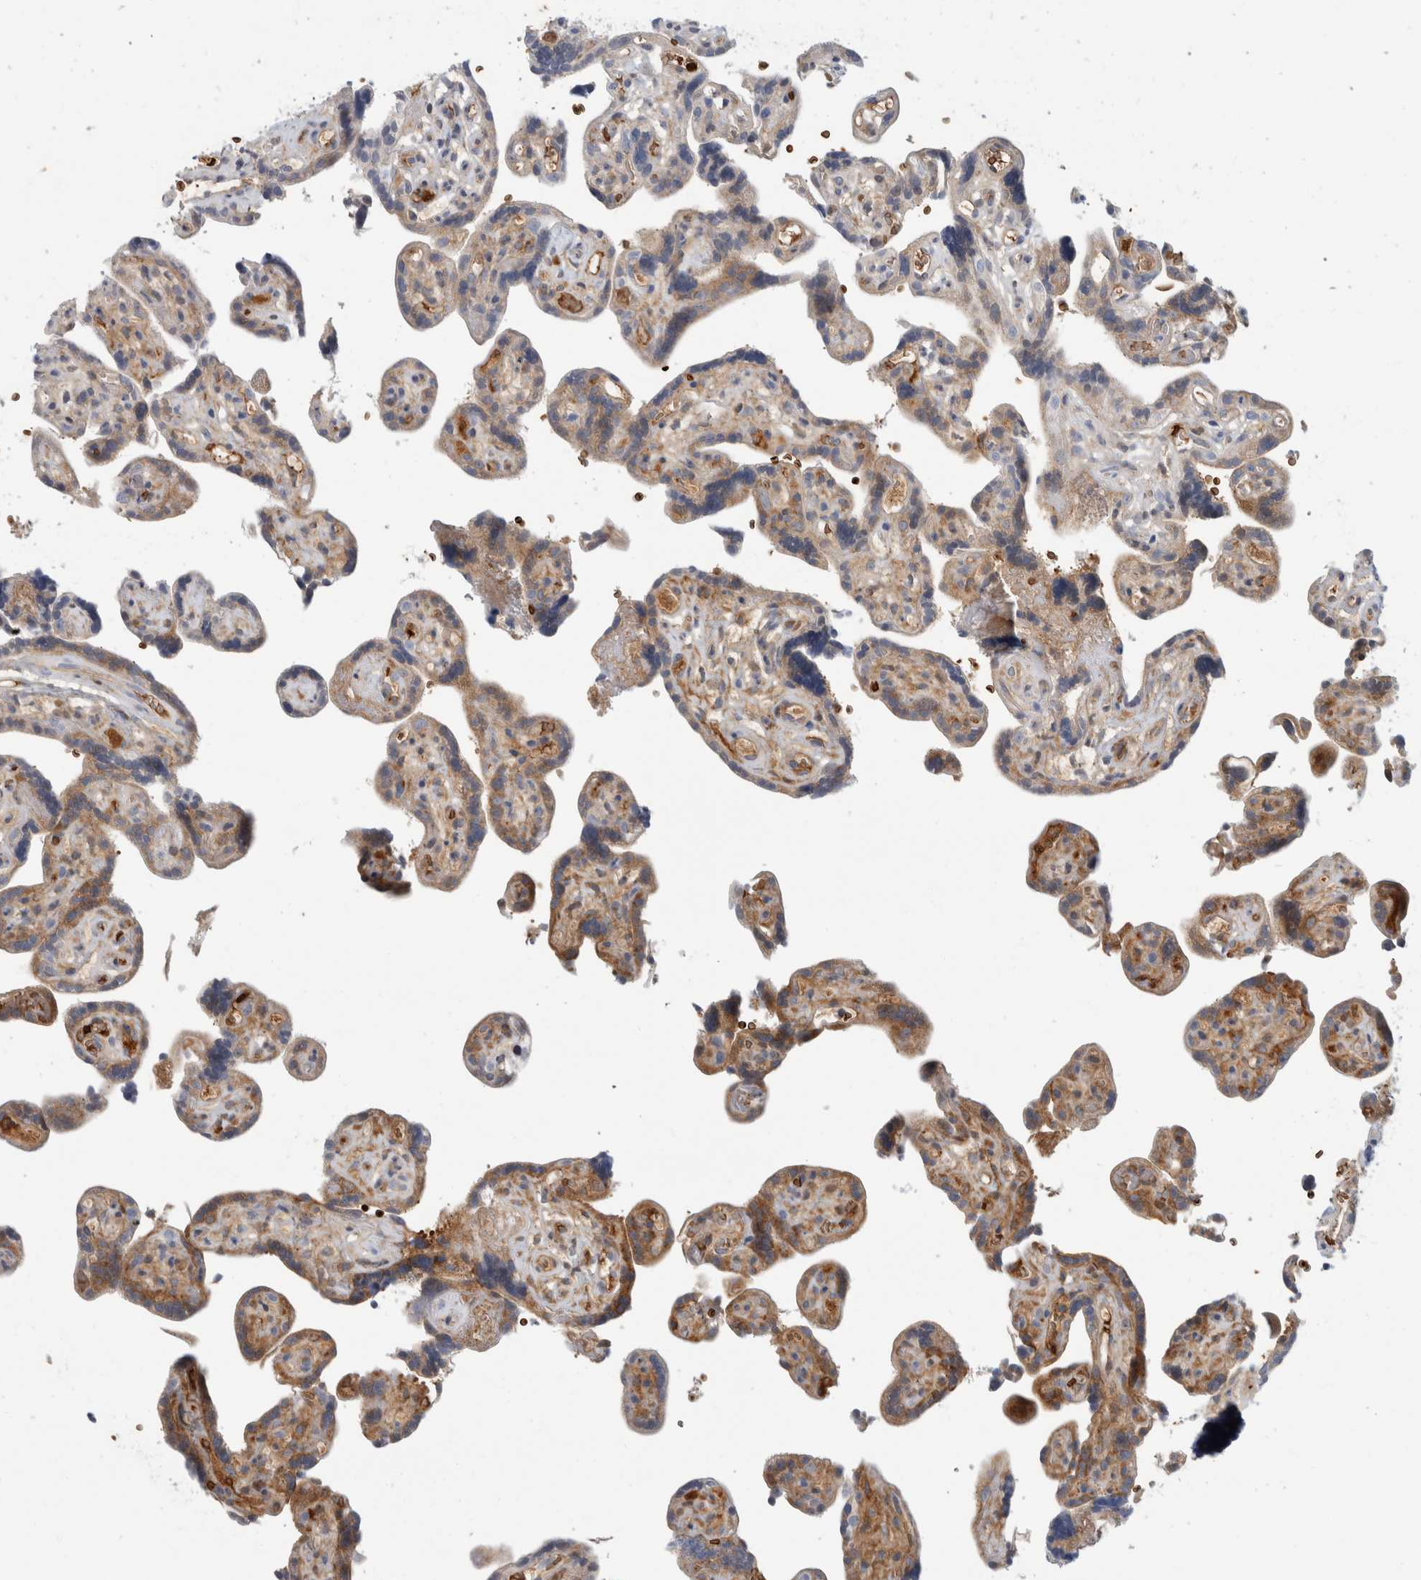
{"staining": {"intensity": "weak", "quantity": "25%-75%", "location": "cytoplasmic/membranous"}, "tissue": "placenta", "cell_type": "Decidual cells", "image_type": "normal", "snomed": [{"axis": "morphology", "description": "Normal tissue, NOS"}, {"axis": "topography", "description": "Placenta"}], "caption": "Immunohistochemistry (IHC) (DAB) staining of unremarkable human placenta reveals weak cytoplasmic/membranous protein expression in approximately 25%-75% of decidual cells.", "gene": "CA1", "patient": {"sex": "female", "age": 30}}